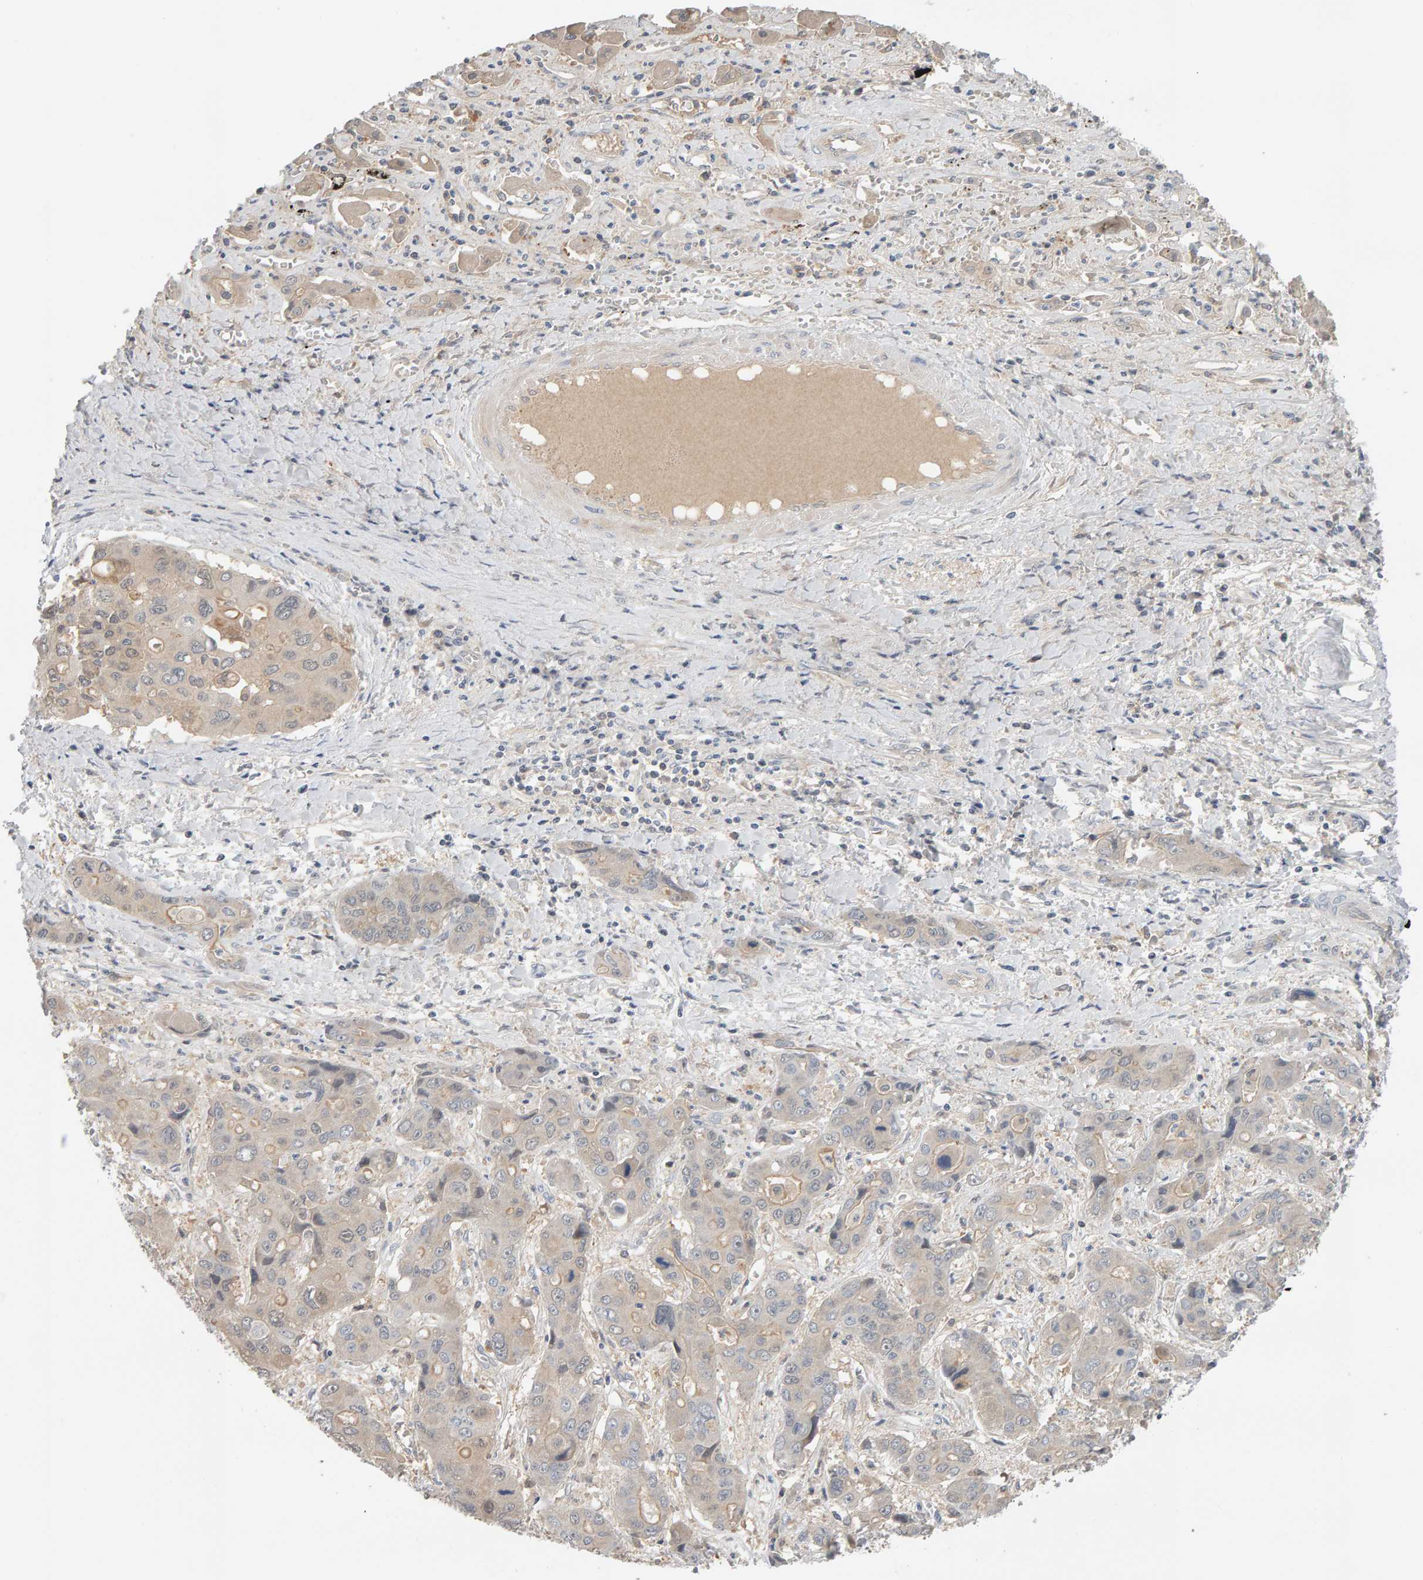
{"staining": {"intensity": "negative", "quantity": "none", "location": "none"}, "tissue": "liver cancer", "cell_type": "Tumor cells", "image_type": "cancer", "snomed": [{"axis": "morphology", "description": "Cholangiocarcinoma"}, {"axis": "topography", "description": "Liver"}], "caption": "Immunohistochemistry histopathology image of neoplastic tissue: liver cancer stained with DAB reveals no significant protein expression in tumor cells.", "gene": "GFUS", "patient": {"sex": "male", "age": 67}}